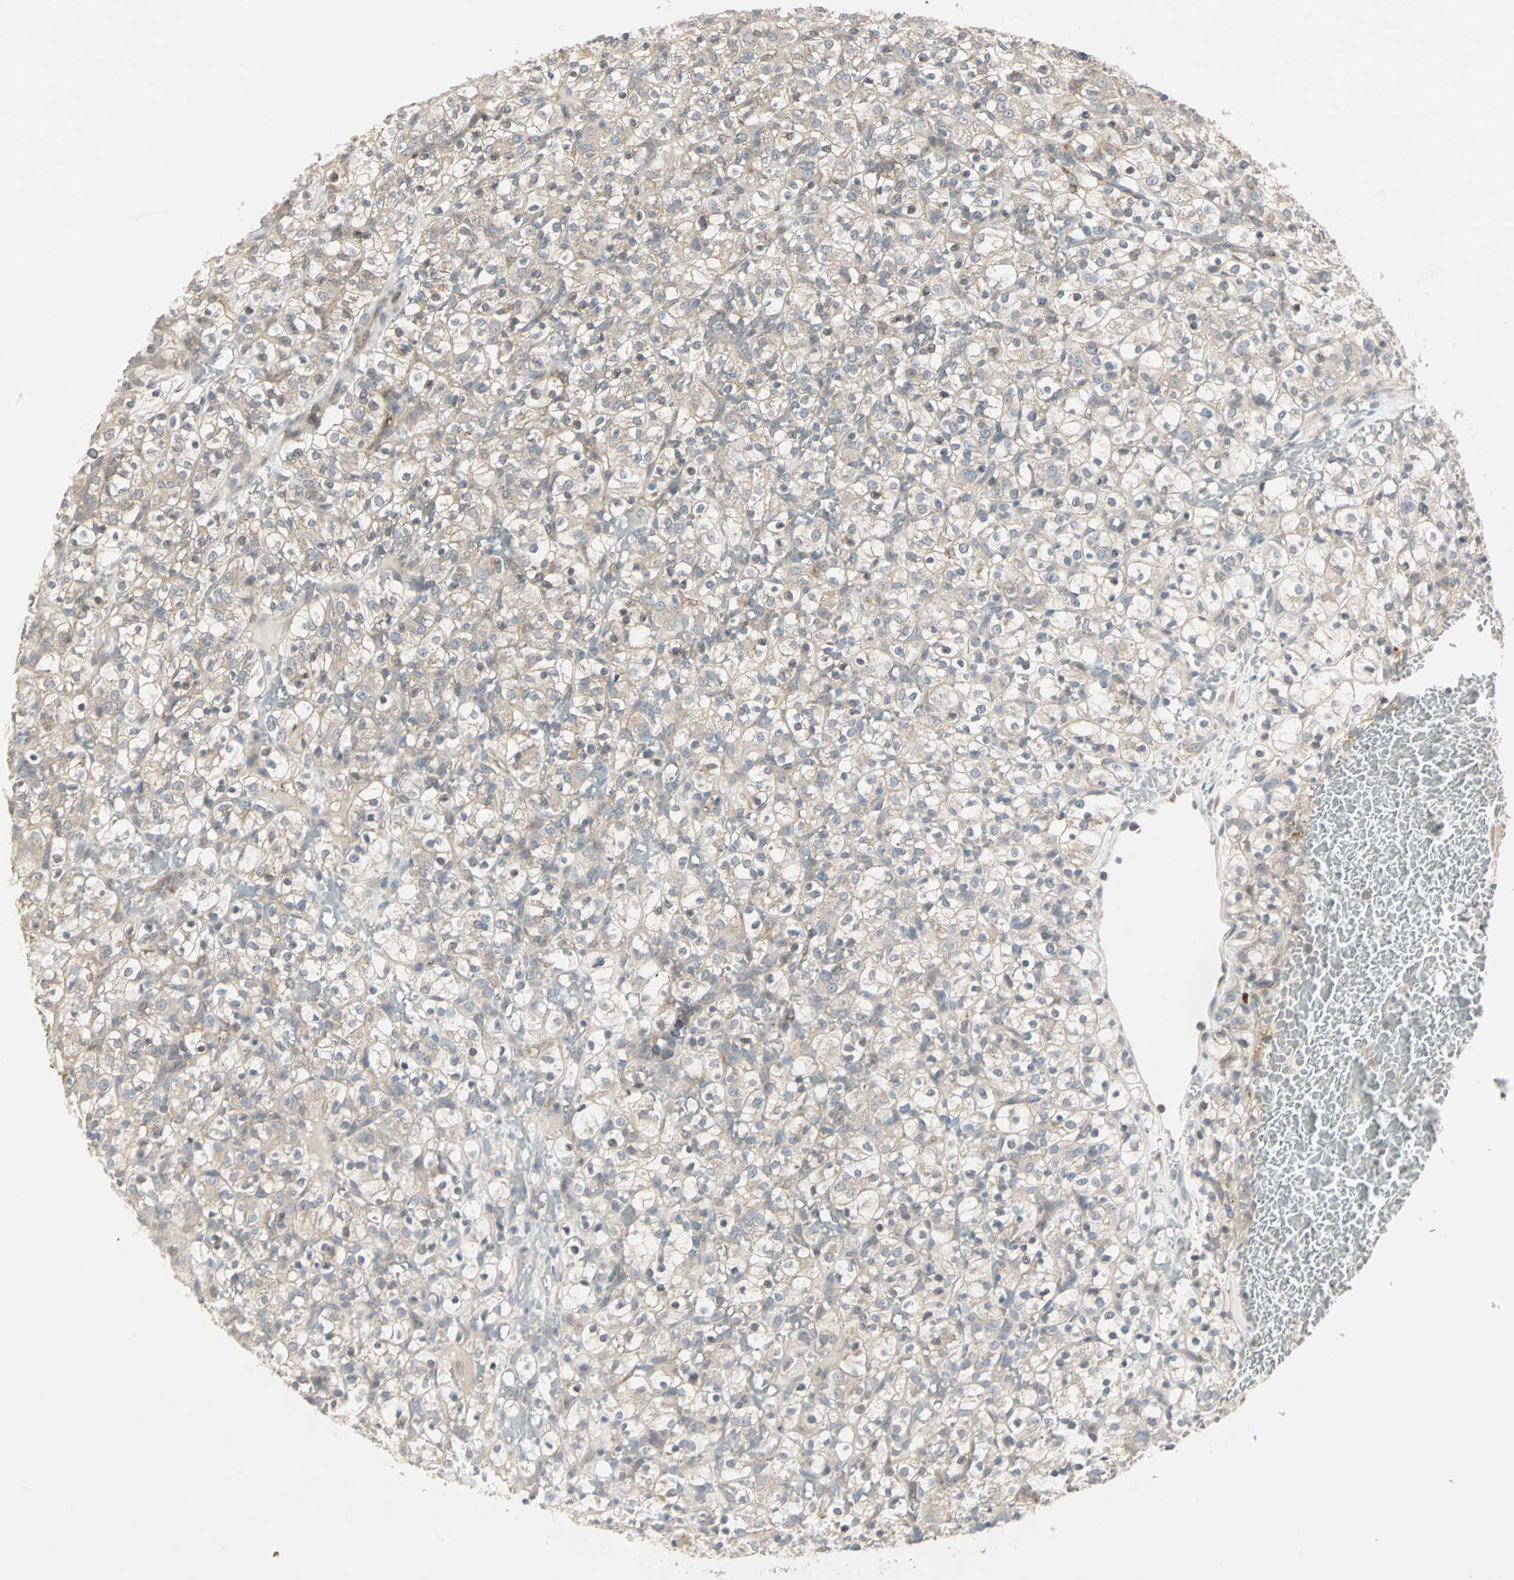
{"staining": {"intensity": "weak", "quantity": ">75%", "location": "cytoplasmic/membranous"}, "tissue": "renal cancer", "cell_type": "Tumor cells", "image_type": "cancer", "snomed": [{"axis": "morphology", "description": "Normal tissue, NOS"}, {"axis": "morphology", "description": "Adenocarcinoma, NOS"}, {"axis": "topography", "description": "Kidney"}], "caption": "Protein staining of renal cancer (adenocarcinoma) tissue demonstrates weak cytoplasmic/membranous expression in about >75% of tumor cells. (Brightfield microscopy of DAB IHC at high magnification).", "gene": "ZFP36", "patient": {"sex": "female", "age": 72}}